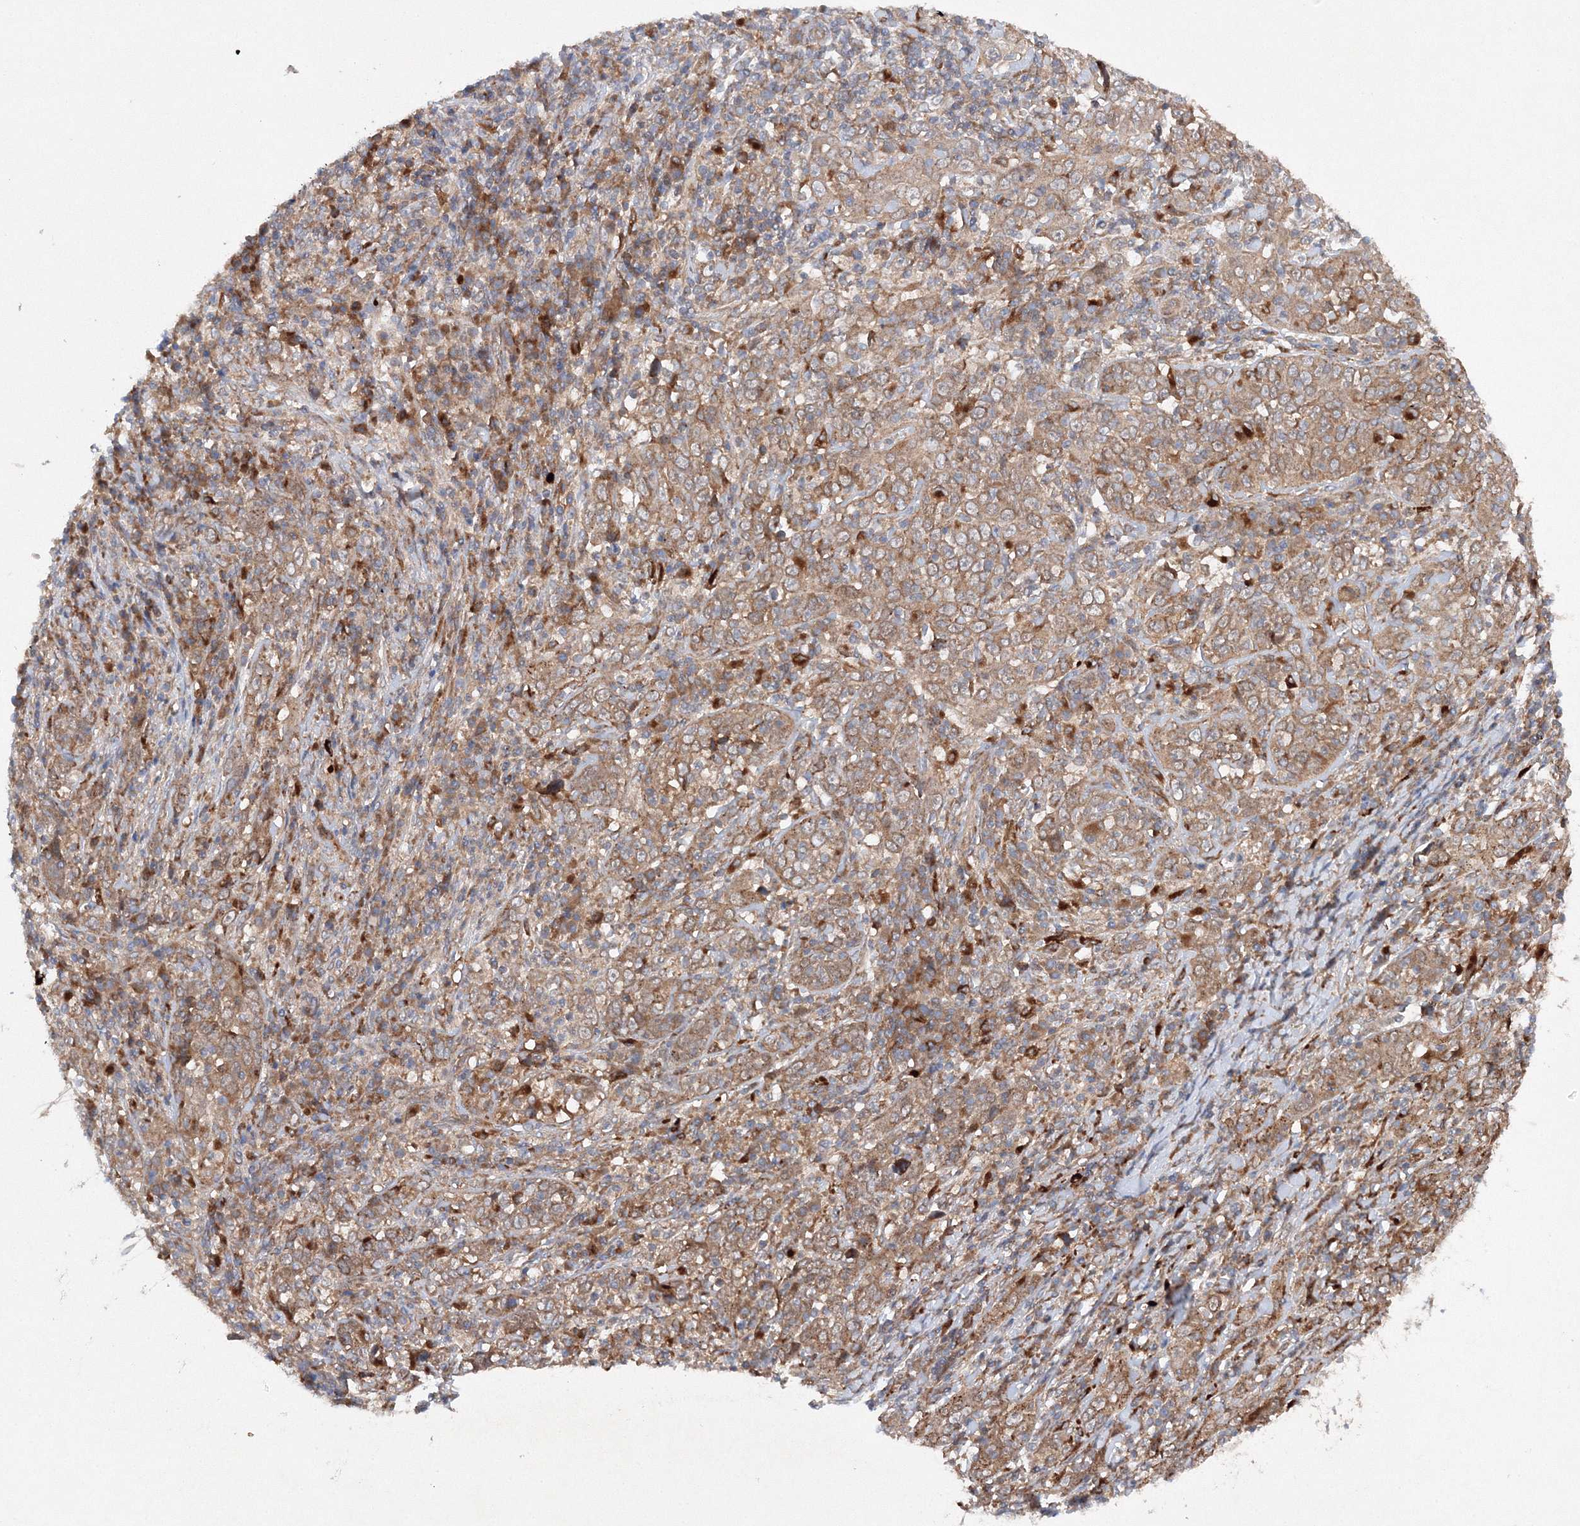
{"staining": {"intensity": "moderate", "quantity": ">75%", "location": "cytoplasmic/membranous"}, "tissue": "cervical cancer", "cell_type": "Tumor cells", "image_type": "cancer", "snomed": [{"axis": "morphology", "description": "Squamous cell carcinoma, NOS"}, {"axis": "topography", "description": "Cervix"}], "caption": "Cervical squamous cell carcinoma stained with a brown dye shows moderate cytoplasmic/membranous positive expression in approximately >75% of tumor cells.", "gene": "SLC36A1", "patient": {"sex": "female", "age": 46}}